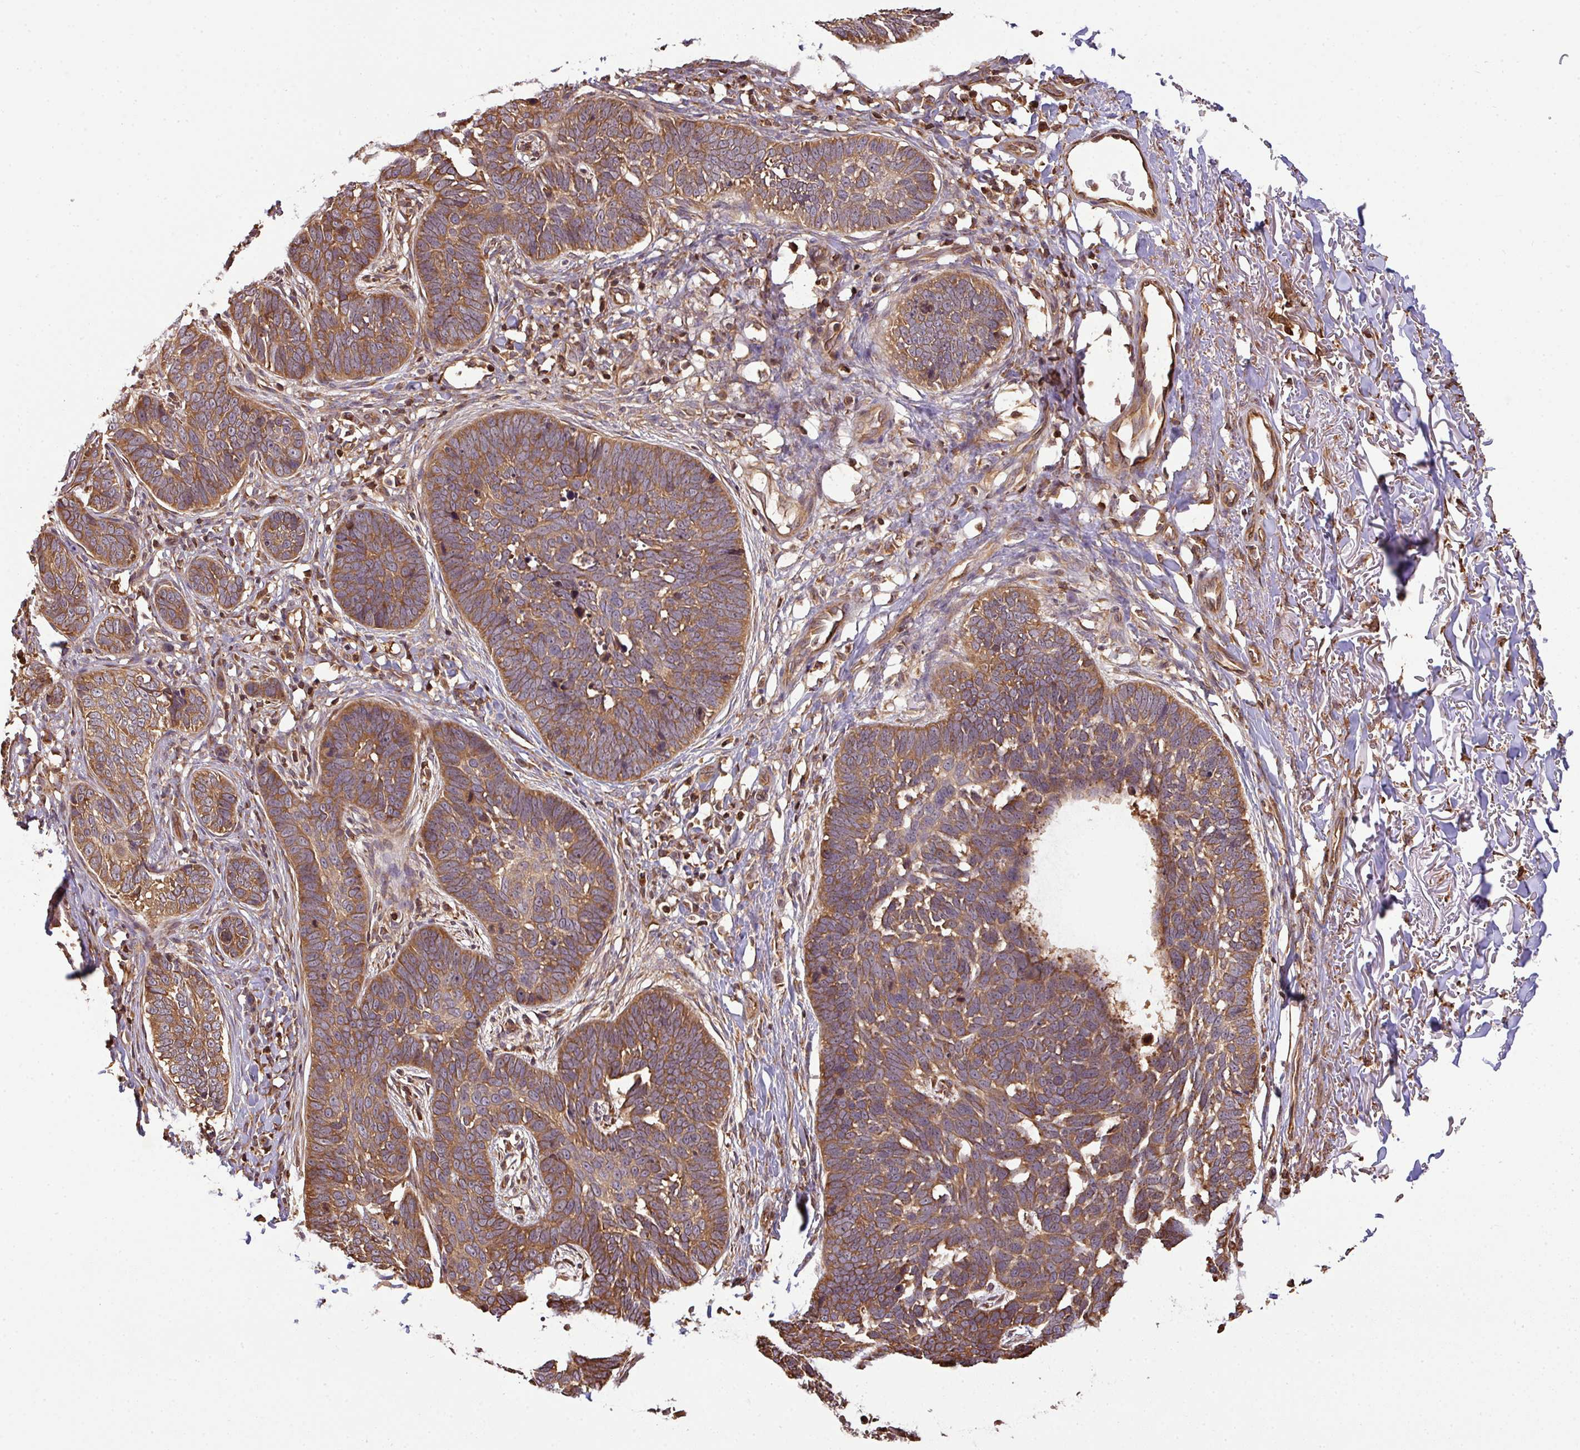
{"staining": {"intensity": "moderate", "quantity": ">75%", "location": "cytoplasmic/membranous"}, "tissue": "skin cancer", "cell_type": "Tumor cells", "image_type": "cancer", "snomed": [{"axis": "morphology", "description": "Normal tissue, NOS"}, {"axis": "morphology", "description": "Basal cell carcinoma"}, {"axis": "topography", "description": "Skin"}], "caption": "DAB (3,3'-diaminobenzidine) immunohistochemical staining of human basal cell carcinoma (skin) demonstrates moderate cytoplasmic/membranous protein expression in approximately >75% of tumor cells.", "gene": "VENTX", "patient": {"sex": "male", "age": 77}}